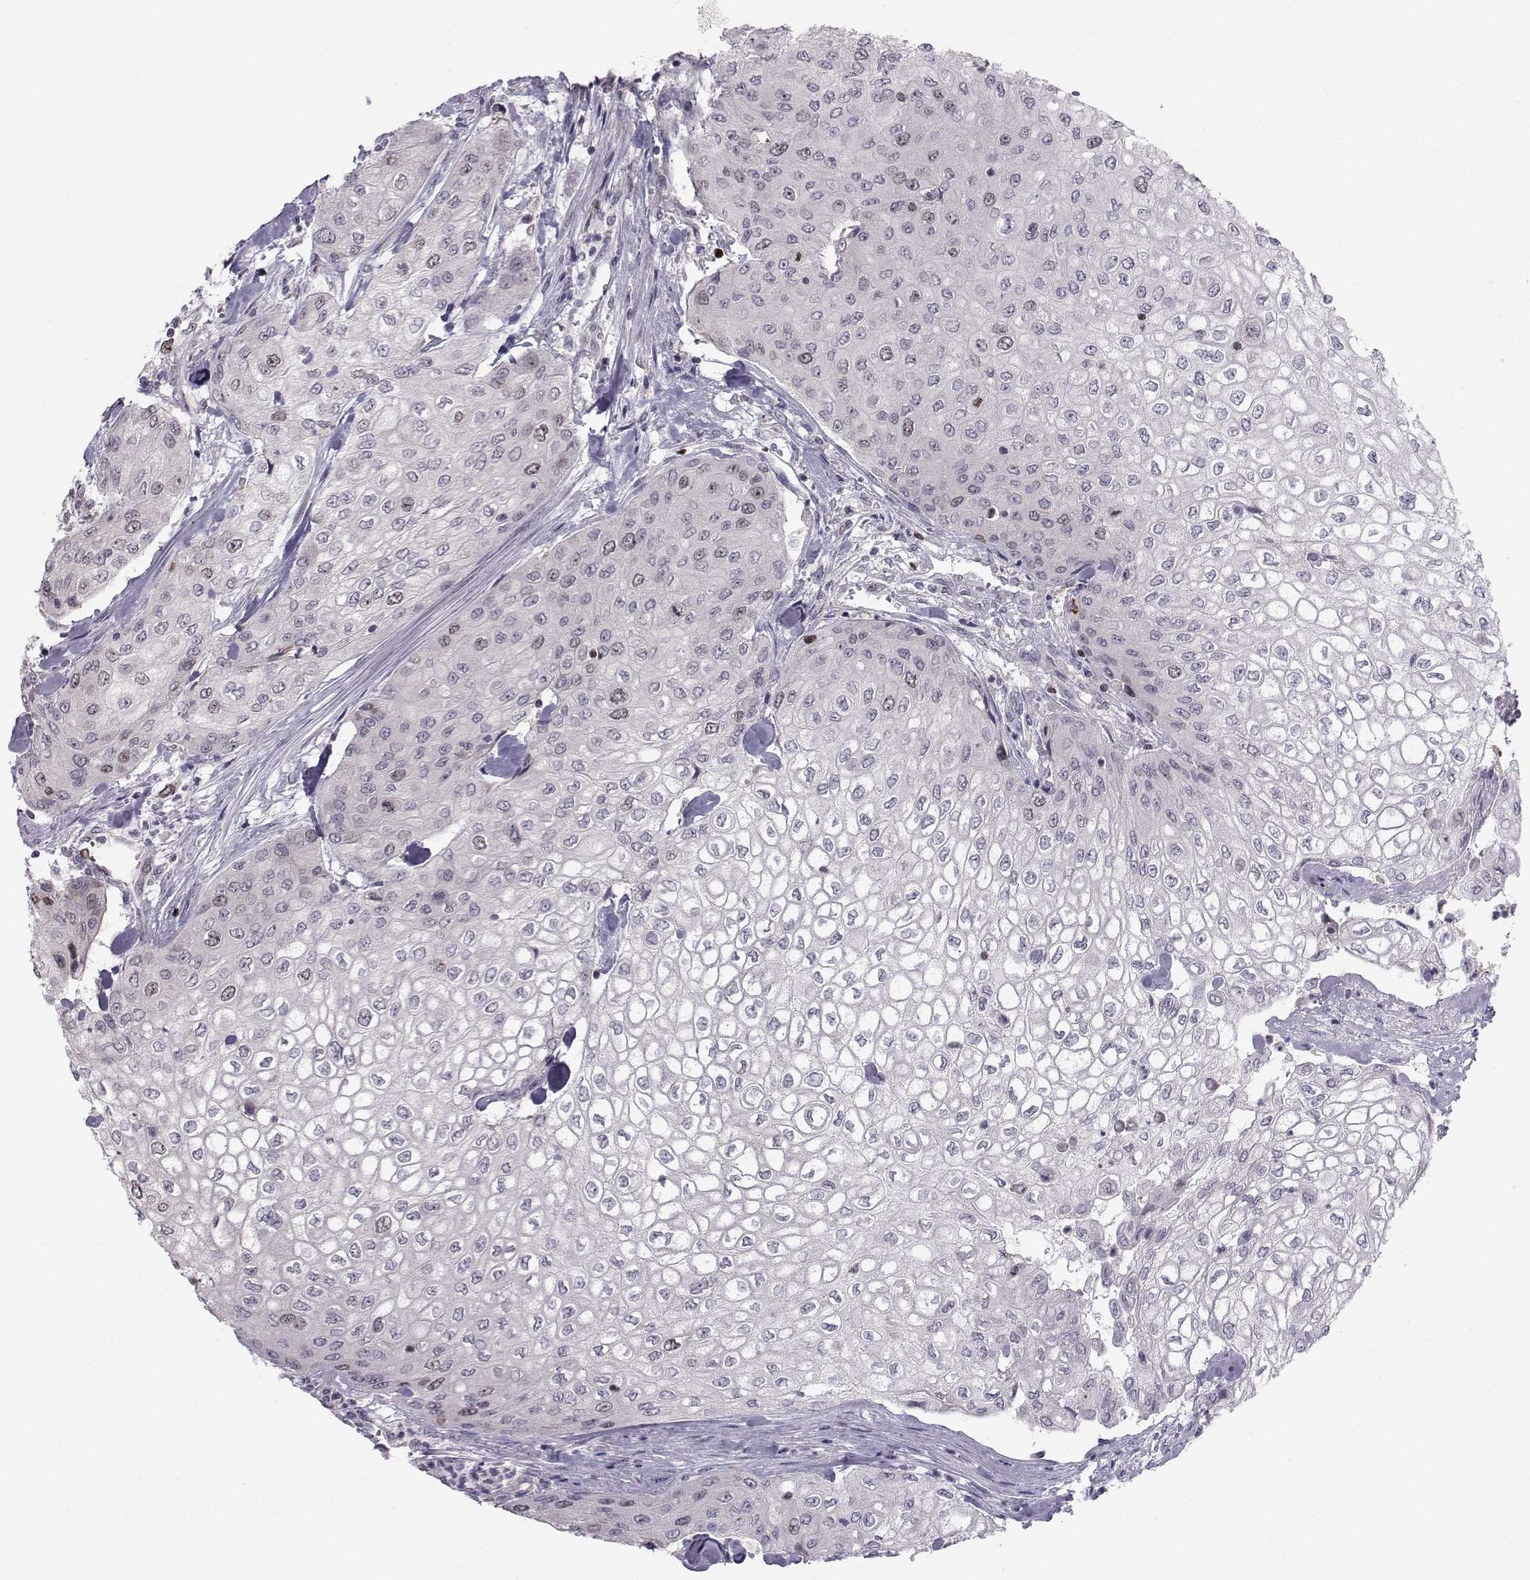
{"staining": {"intensity": "negative", "quantity": "none", "location": "none"}, "tissue": "urothelial cancer", "cell_type": "Tumor cells", "image_type": "cancer", "snomed": [{"axis": "morphology", "description": "Urothelial carcinoma, High grade"}, {"axis": "topography", "description": "Urinary bladder"}], "caption": "Immunohistochemistry of urothelial carcinoma (high-grade) shows no staining in tumor cells. (Brightfield microscopy of DAB (3,3'-diaminobenzidine) immunohistochemistry at high magnification).", "gene": "LRP8", "patient": {"sex": "male", "age": 62}}